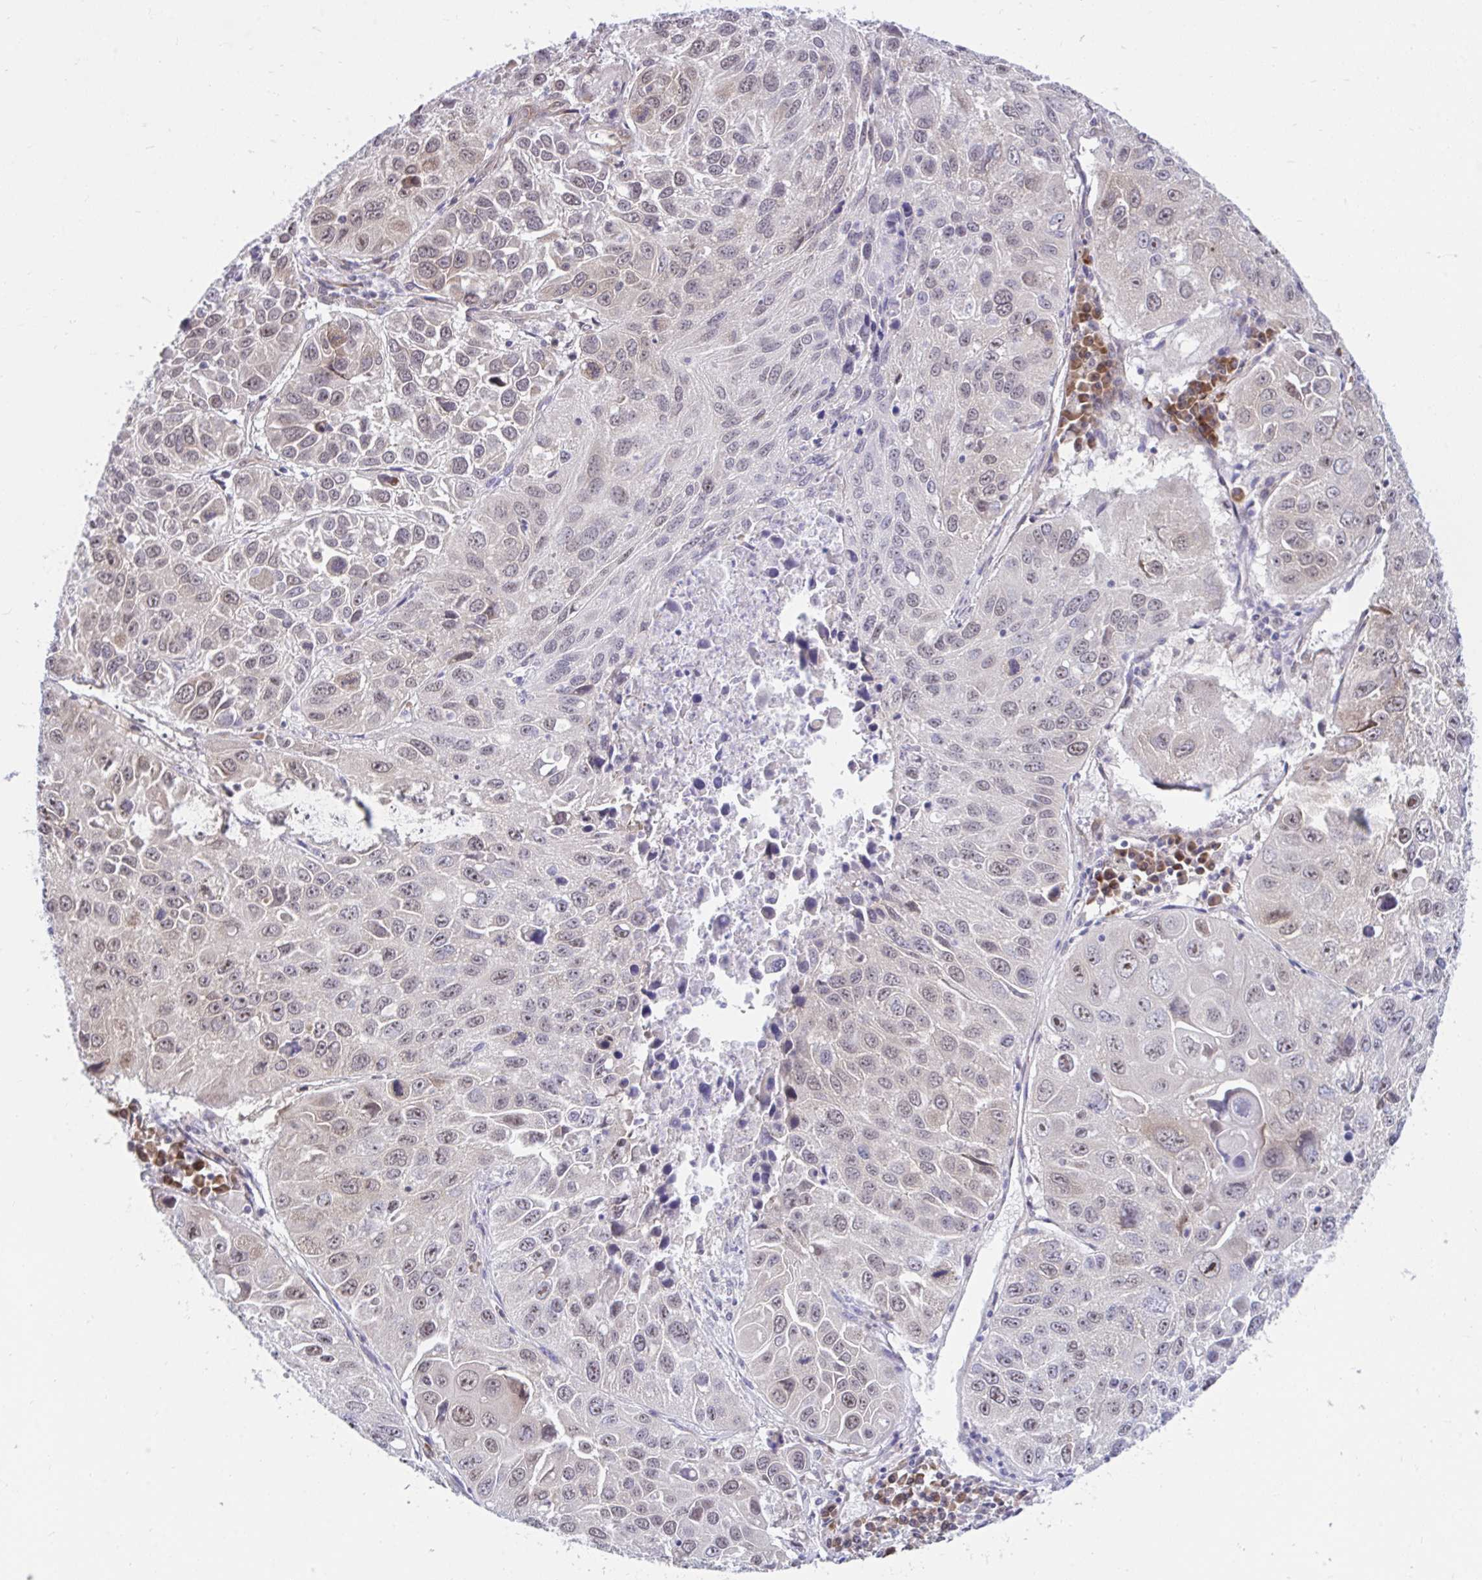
{"staining": {"intensity": "weak", "quantity": "<25%", "location": "cytoplasmic/membranous,nuclear"}, "tissue": "lung cancer", "cell_type": "Tumor cells", "image_type": "cancer", "snomed": [{"axis": "morphology", "description": "Squamous cell carcinoma, NOS"}, {"axis": "topography", "description": "Lung"}], "caption": "An IHC image of squamous cell carcinoma (lung) is shown. There is no staining in tumor cells of squamous cell carcinoma (lung). Nuclei are stained in blue.", "gene": "SELENON", "patient": {"sex": "female", "age": 61}}